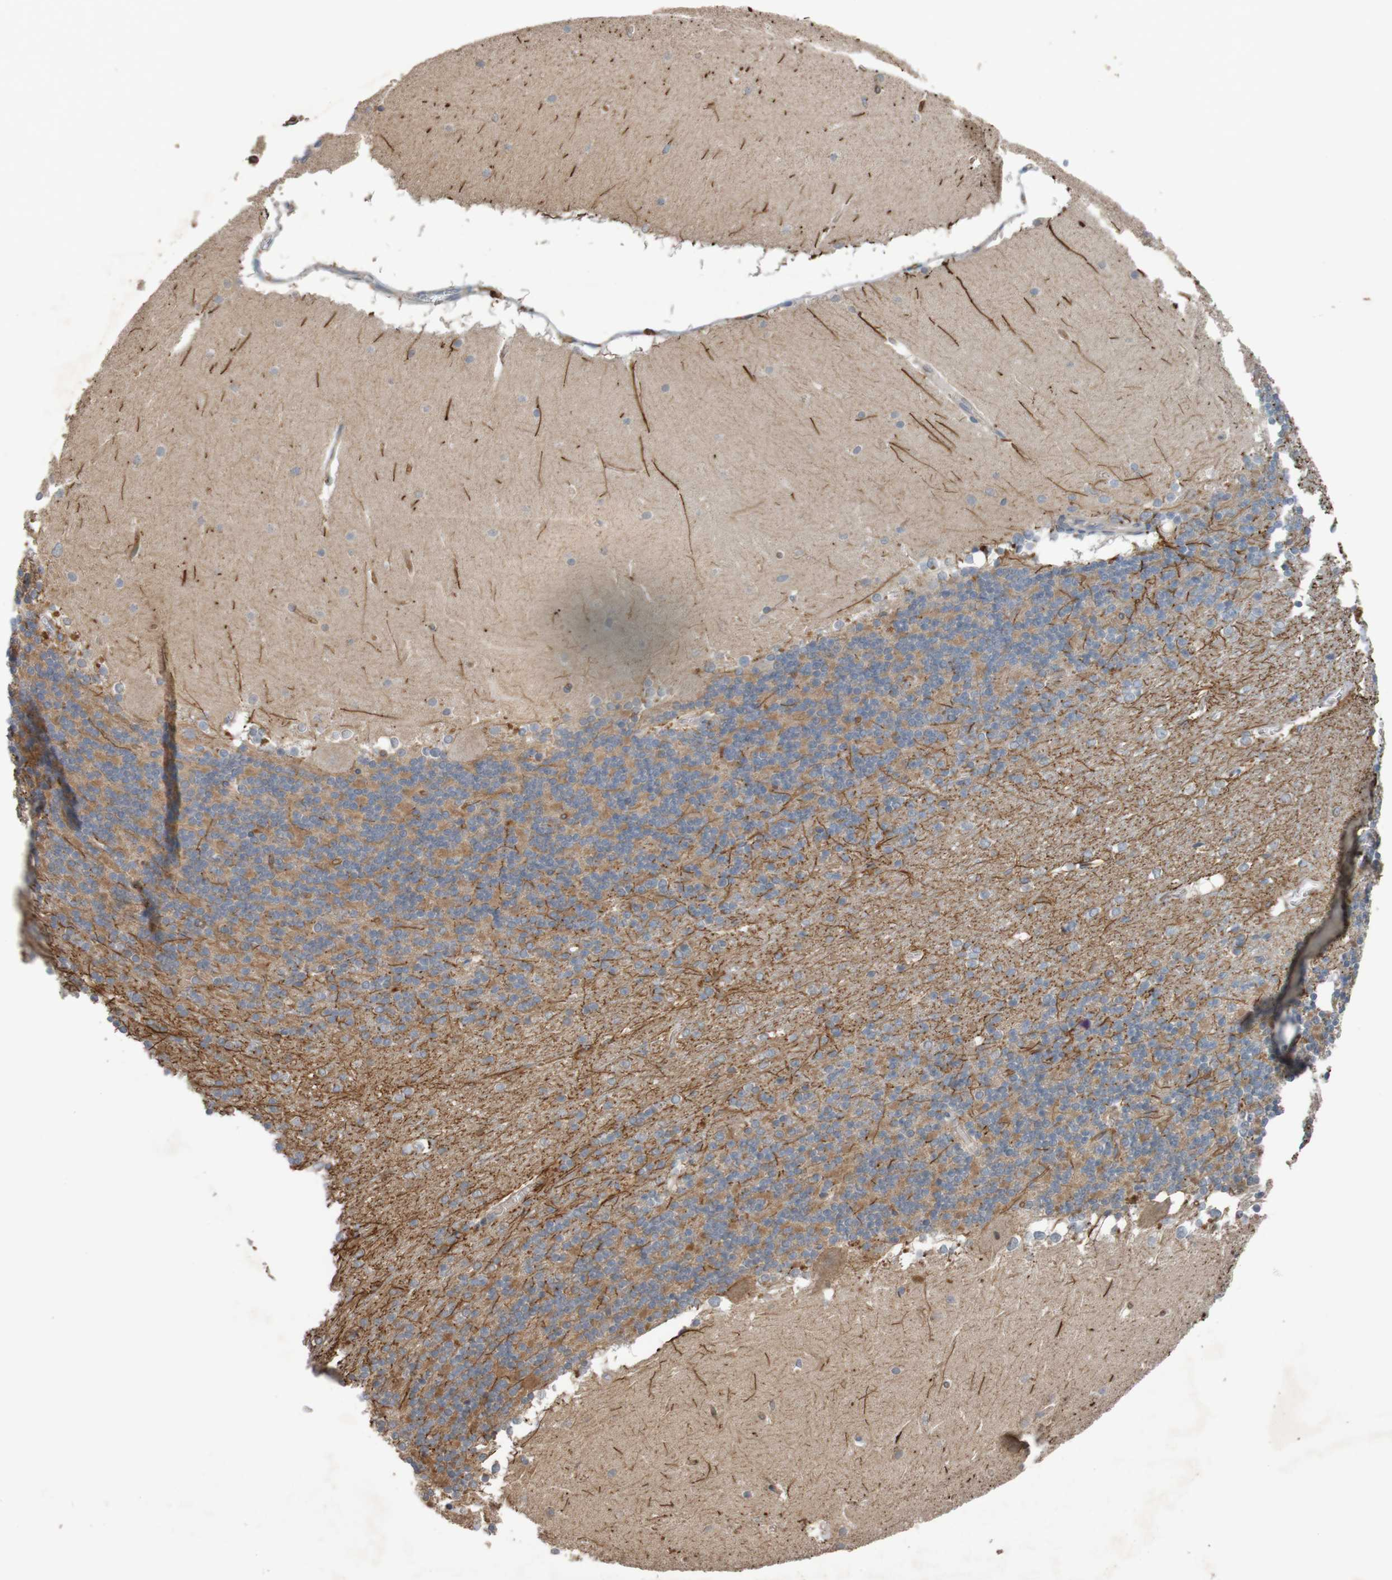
{"staining": {"intensity": "negative", "quantity": "none", "location": "none"}, "tissue": "cerebellum", "cell_type": "Cells in granular layer", "image_type": "normal", "snomed": [{"axis": "morphology", "description": "Normal tissue, NOS"}, {"axis": "topography", "description": "Cerebellum"}], "caption": "Immunohistochemical staining of benign human cerebellum displays no significant positivity in cells in granular layer.", "gene": "B3GAT2", "patient": {"sex": "female", "age": 19}}